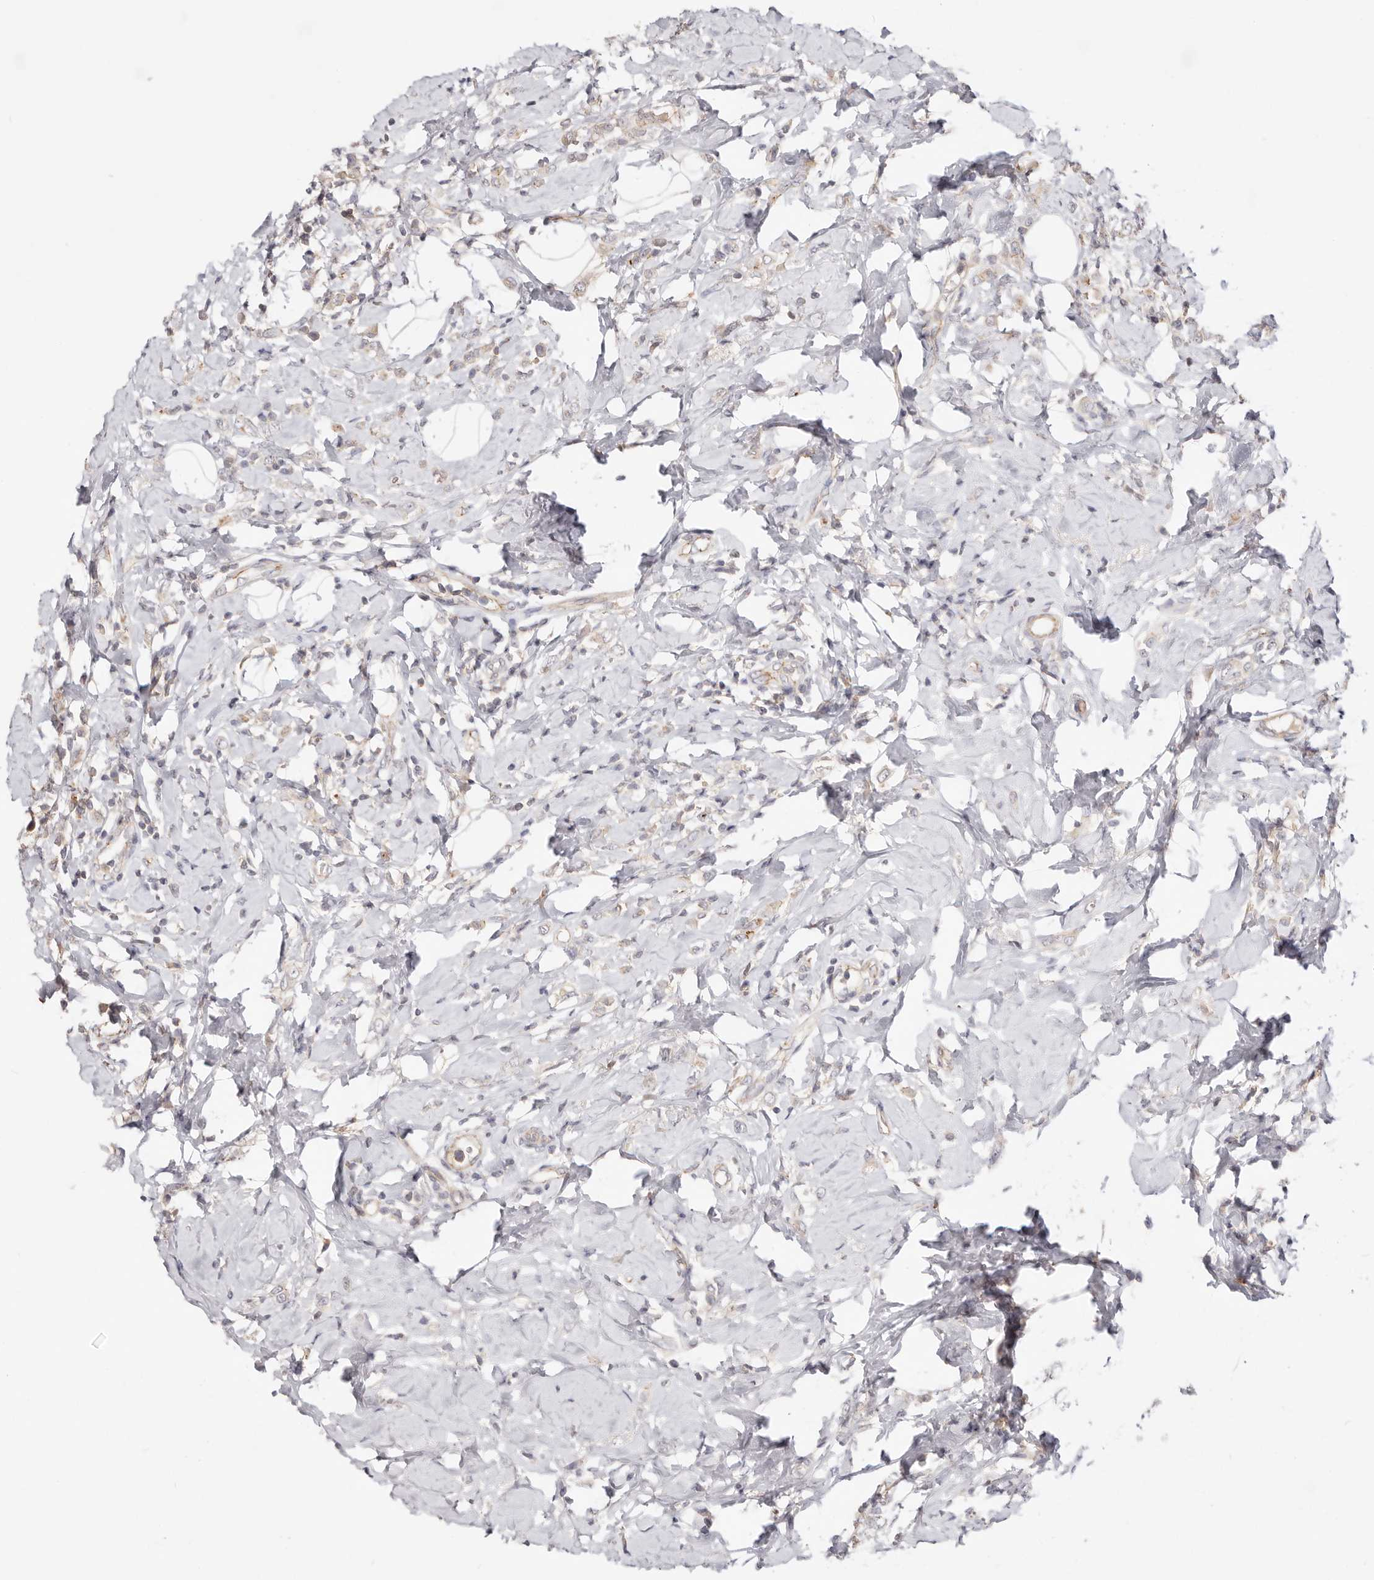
{"staining": {"intensity": "negative", "quantity": "none", "location": "none"}, "tissue": "breast cancer", "cell_type": "Tumor cells", "image_type": "cancer", "snomed": [{"axis": "morphology", "description": "Lobular carcinoma"}, {"axis": "topography", "description": "Breast"}], "caption": "Immunohistochemistry (IHC) photomicrograph of neoplastic tissue: human breast lobular carcinoma stained with DAB shows no significant protein positivity in tumor cells.", "gene": "SLC35B2", "patient": {"sex": "female", "age": 47}}